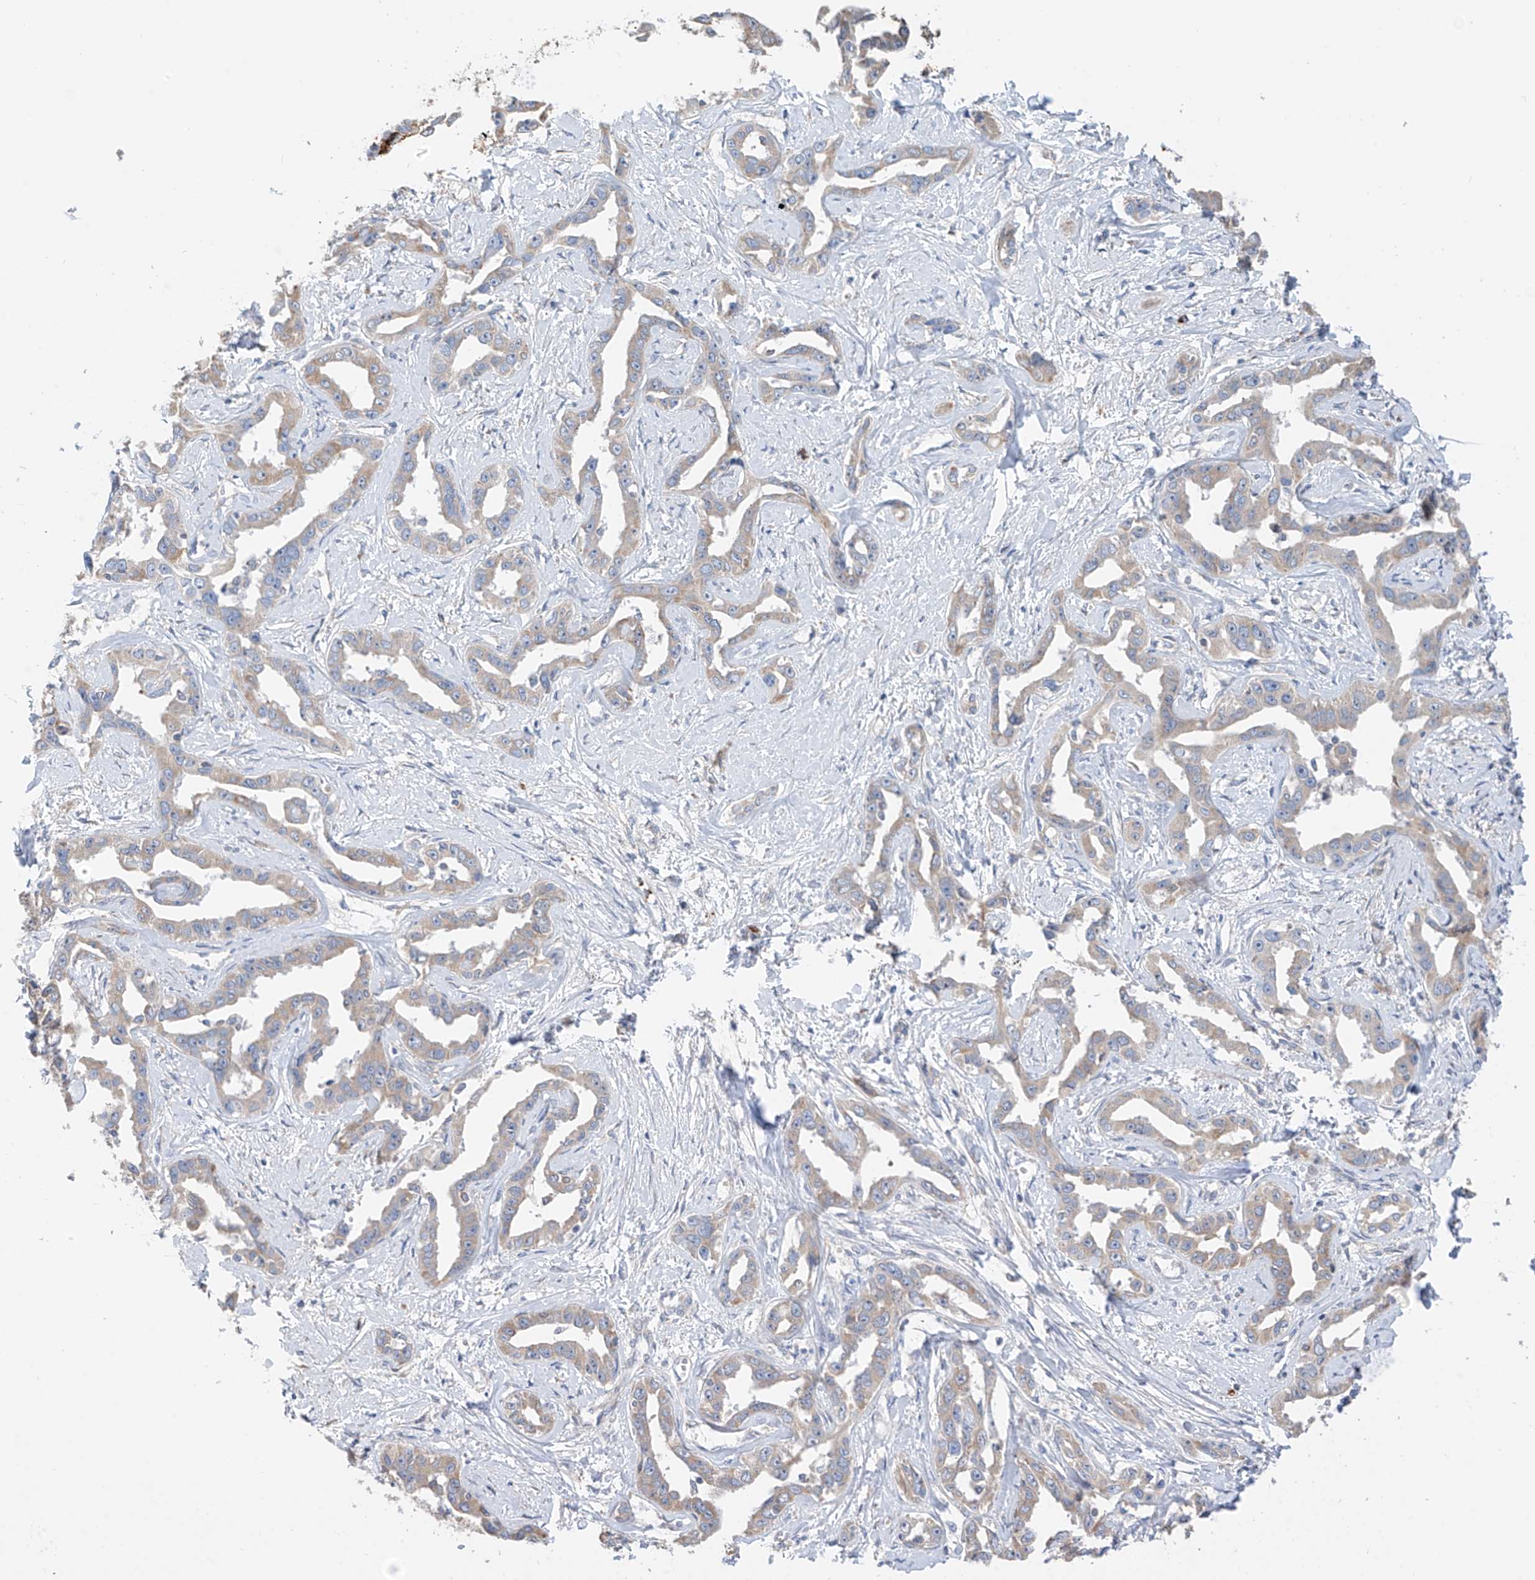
{"staining": {"intensity": "weak", "quantity": "25%-75%", "location": "cytoplasmic/membranous"}, "tissue": "liver cancer", "cell_type": "Tumor cells", "image_type": "cancer", "snomed": [{"axis": "morphology", "description": "Cholangiocarcinoma"}, {"axis": "topography", "description": "Liver"}], "caption": "A high-resolution image shows IHC staining of liver cholangiocarcinoma, which displays weak cytoplasmic/membranous staining in approximately 25%-75% of tumor cells.", "gene": "REC8", "patient": {"sex": "male", "age": 59}}